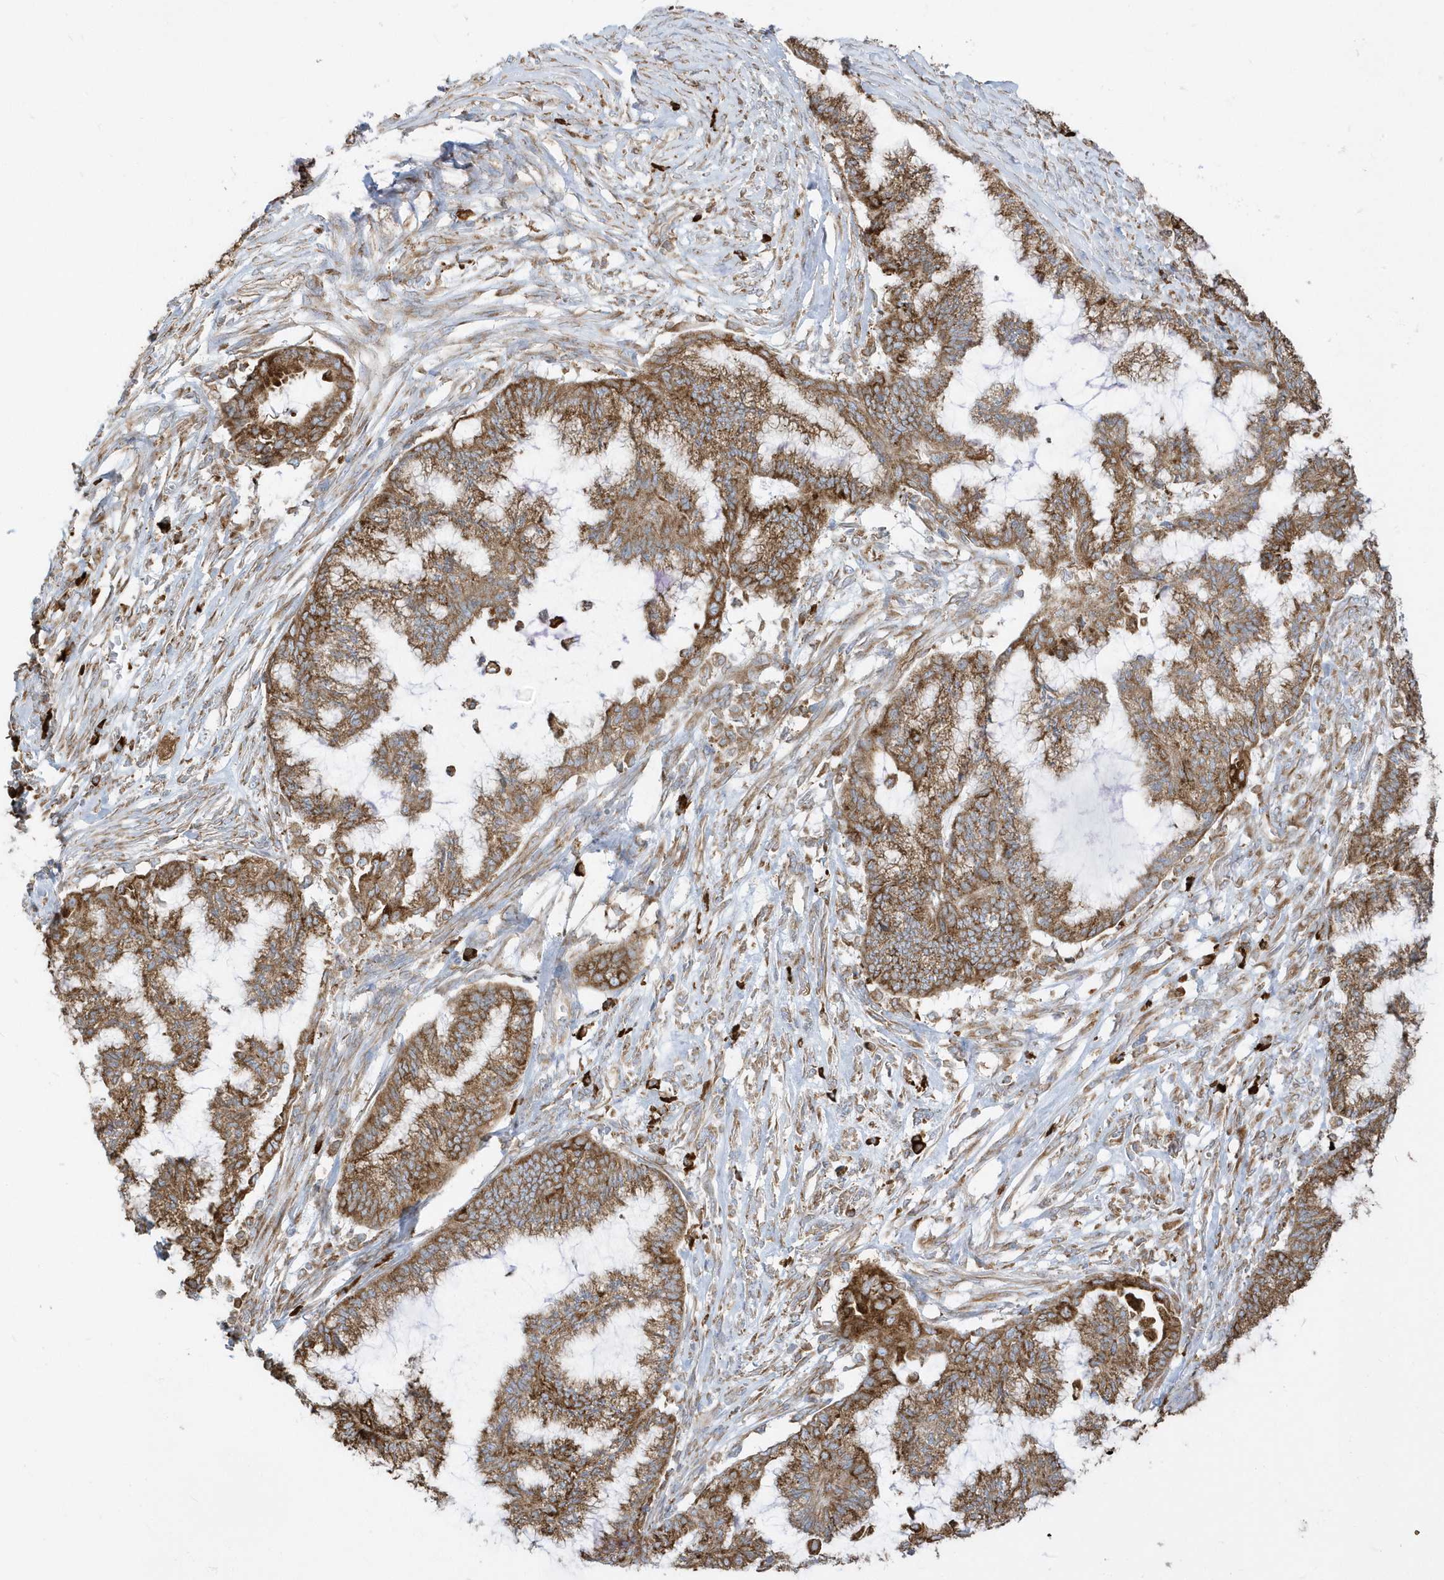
{"staining": {"intensity": "strong", "quantity": ">75%", "location": "cytoplasmic/membranous"}, "tissue": "endometrial cancer", "cell_type": "Tumor cells", "image_type": "cancer", "snomed": [{"axis": "morphology", "description": "Adenocarcinoma, NOS"}, {"axis": "topography", "description": "Endometrium"}], "caption": "Immunohistochemical staining of human endometrial cancer (adenocarcinoma) exhibits high levels of strong cytoplasmic/membranous protein positivity in approximately >75% of tumor cells.", "gene": "PDIA6", "patient": {"sex": "female", "age": 86}}